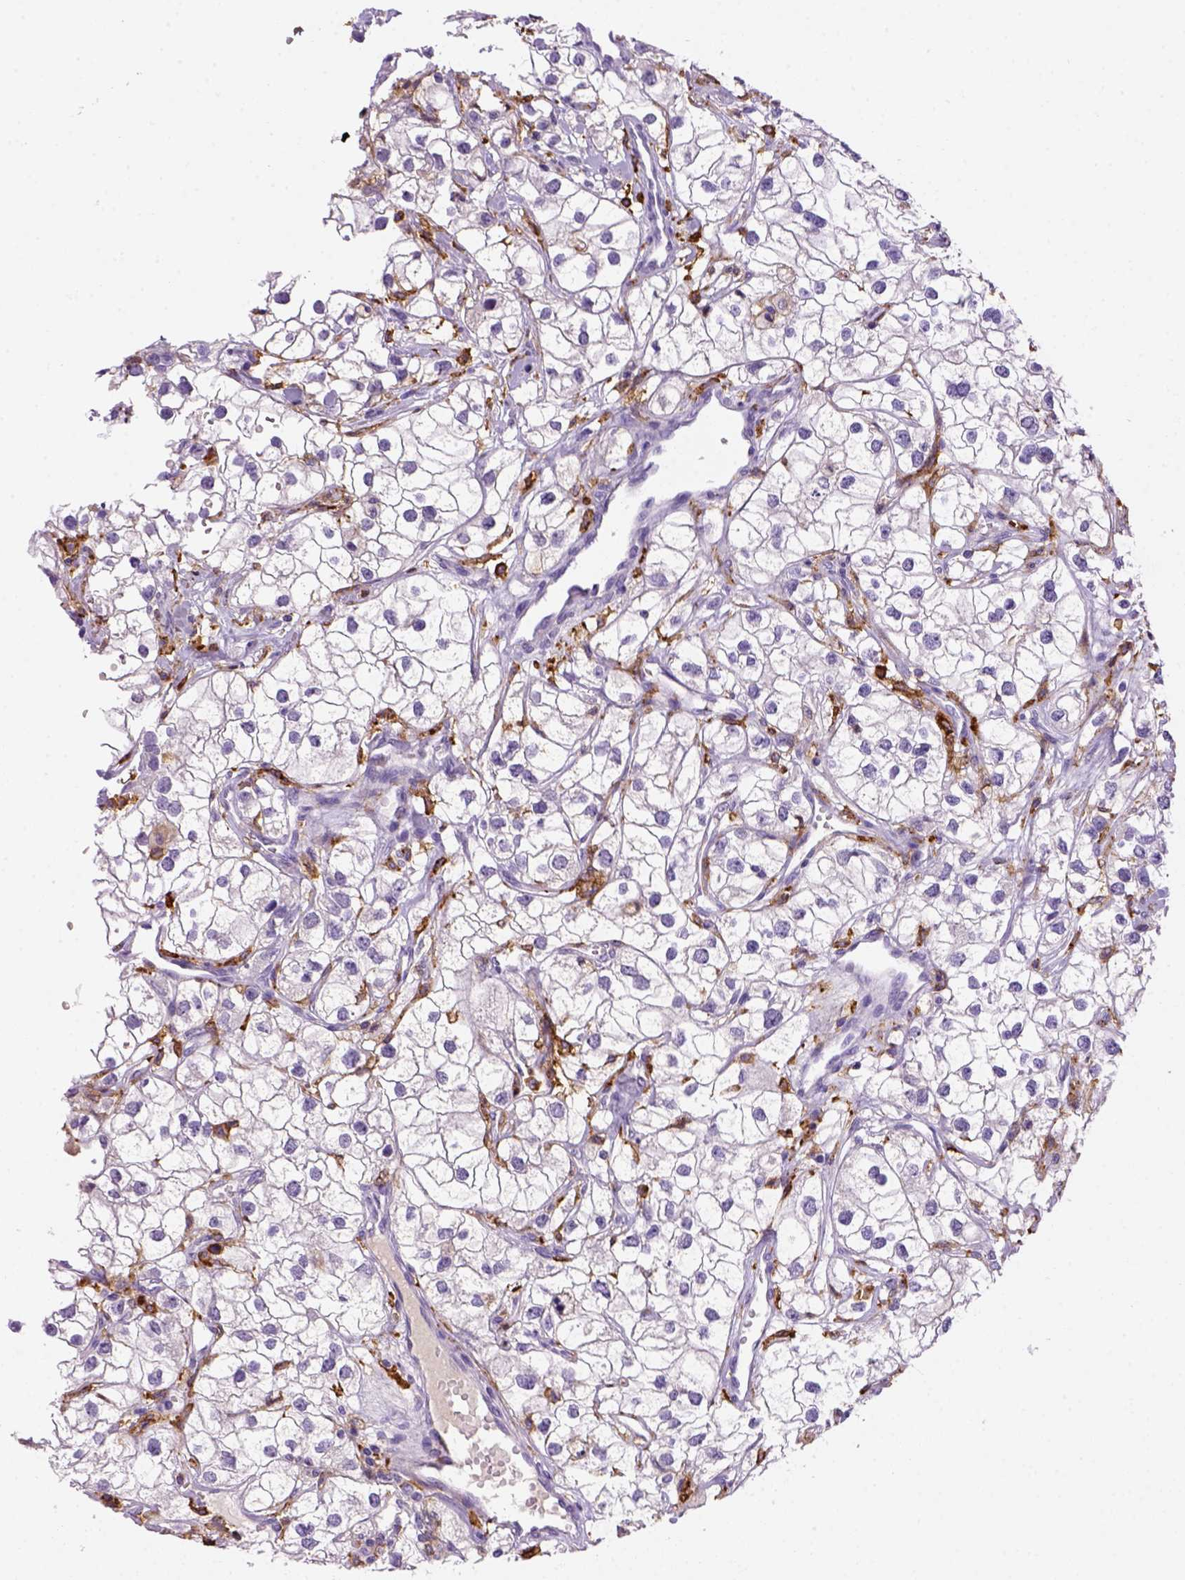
{"staining": {"intensity": "negative", "quantity": "none", "location": "none"}, "tissue": "renal cancer", "cell_type": "Tumor cells", "image_type": "cancer", "snomed": [{"axis": "morphology", "description": "Adenocarcinoma, NOS"}, {"axis": "topography", "description": "Kidney"}], "caption": "IHC of renal adenocarcinoma demonstrates no staining in tumor cells.", "gene": "CD14", "patient": {"sex": "male", "age": 59}}